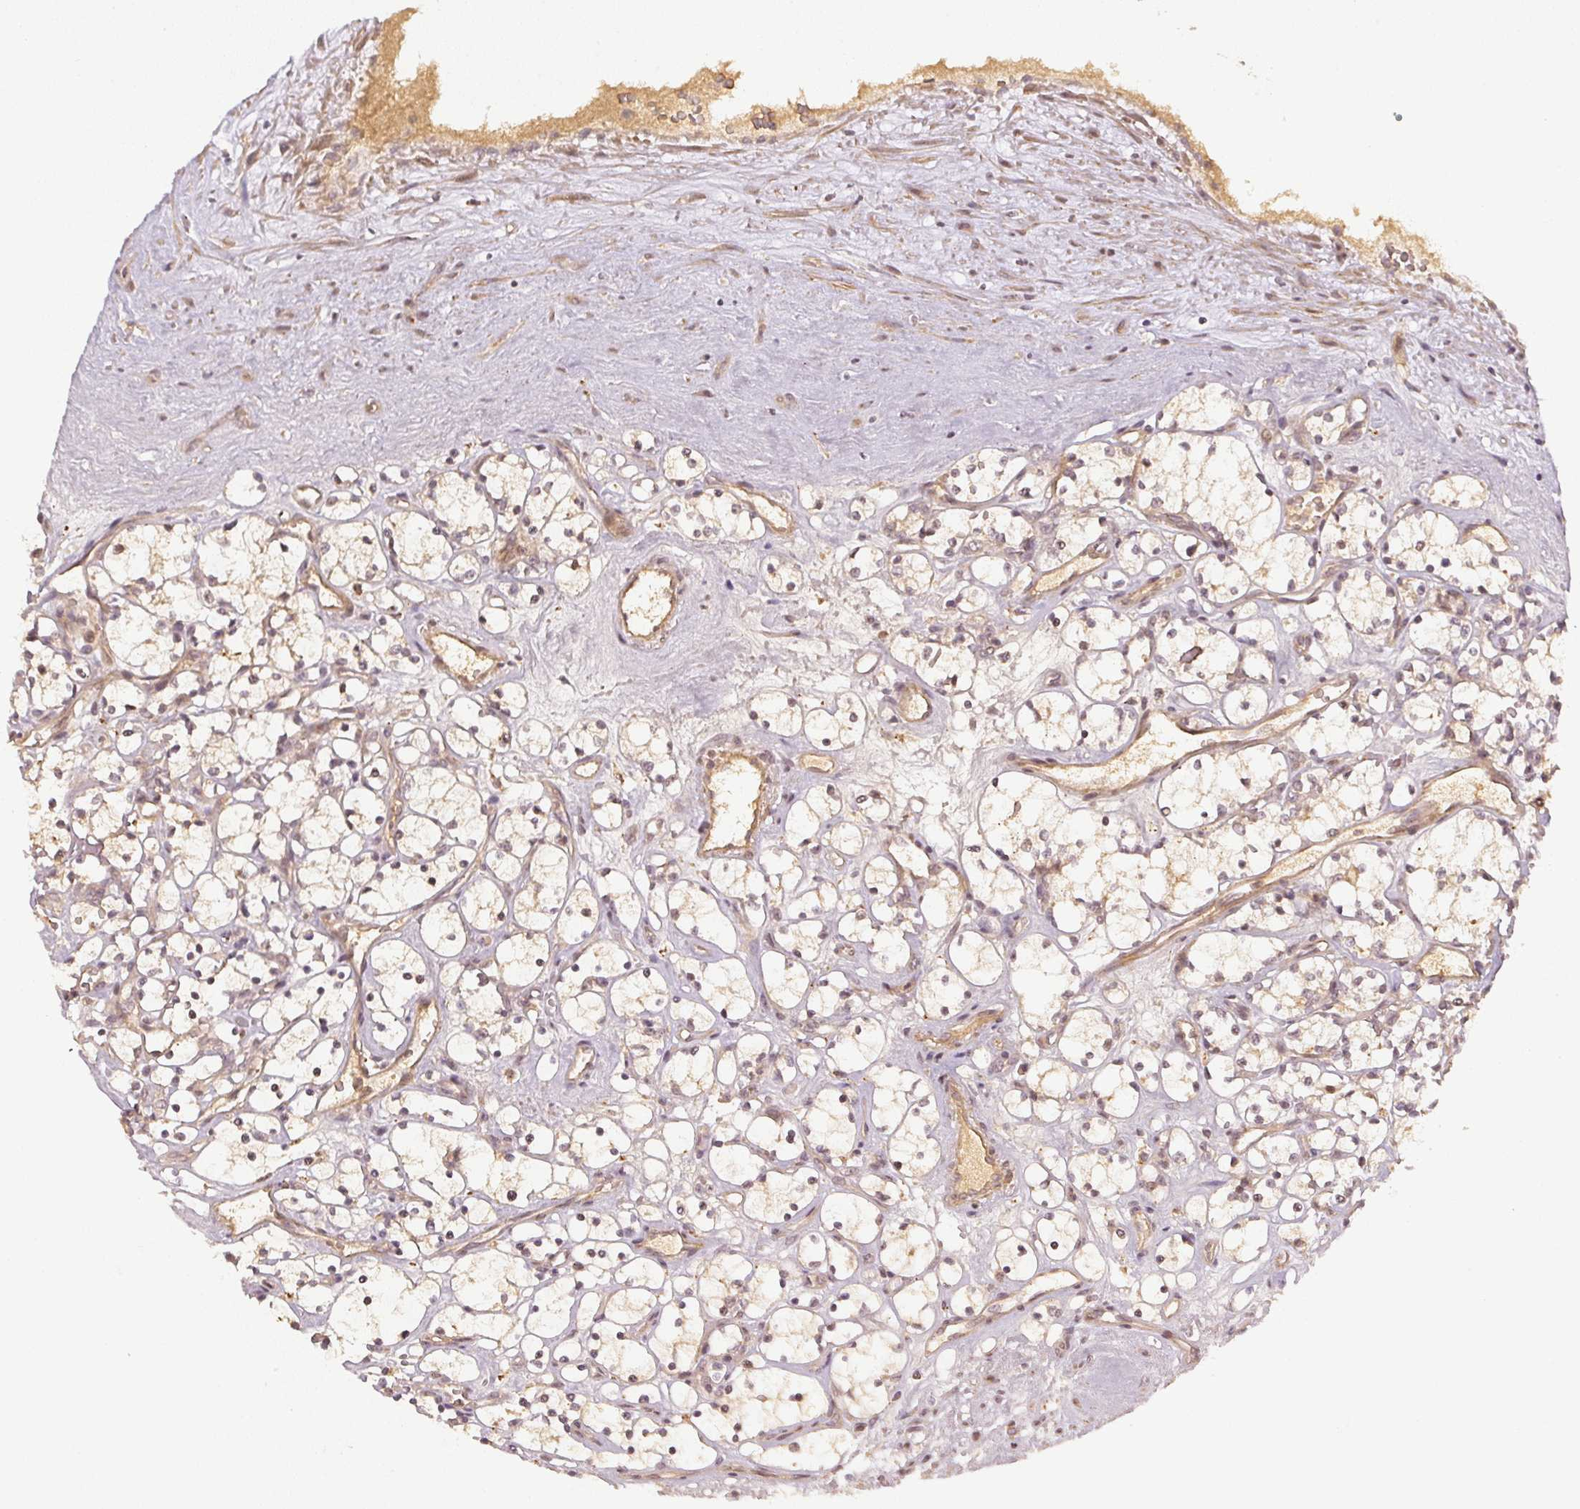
{"staining": {"intensity": "negative", "quantity": "none", "location": "none"}, "tissue": "renal cancer", "cell_type": "Tumor cells", "image_type": "cancer", "snomed": [{"axis": "morphology", "description": "Adenocarcinoma, NOS"}, {"axis": "topography", "description": "Kidney"}], "caption": "Protein analysis of renal cancer demonstrates no significant expression in tumor cells.", "gene": "SERPINE1", "patient": {"sex": "female", "age": 69}}